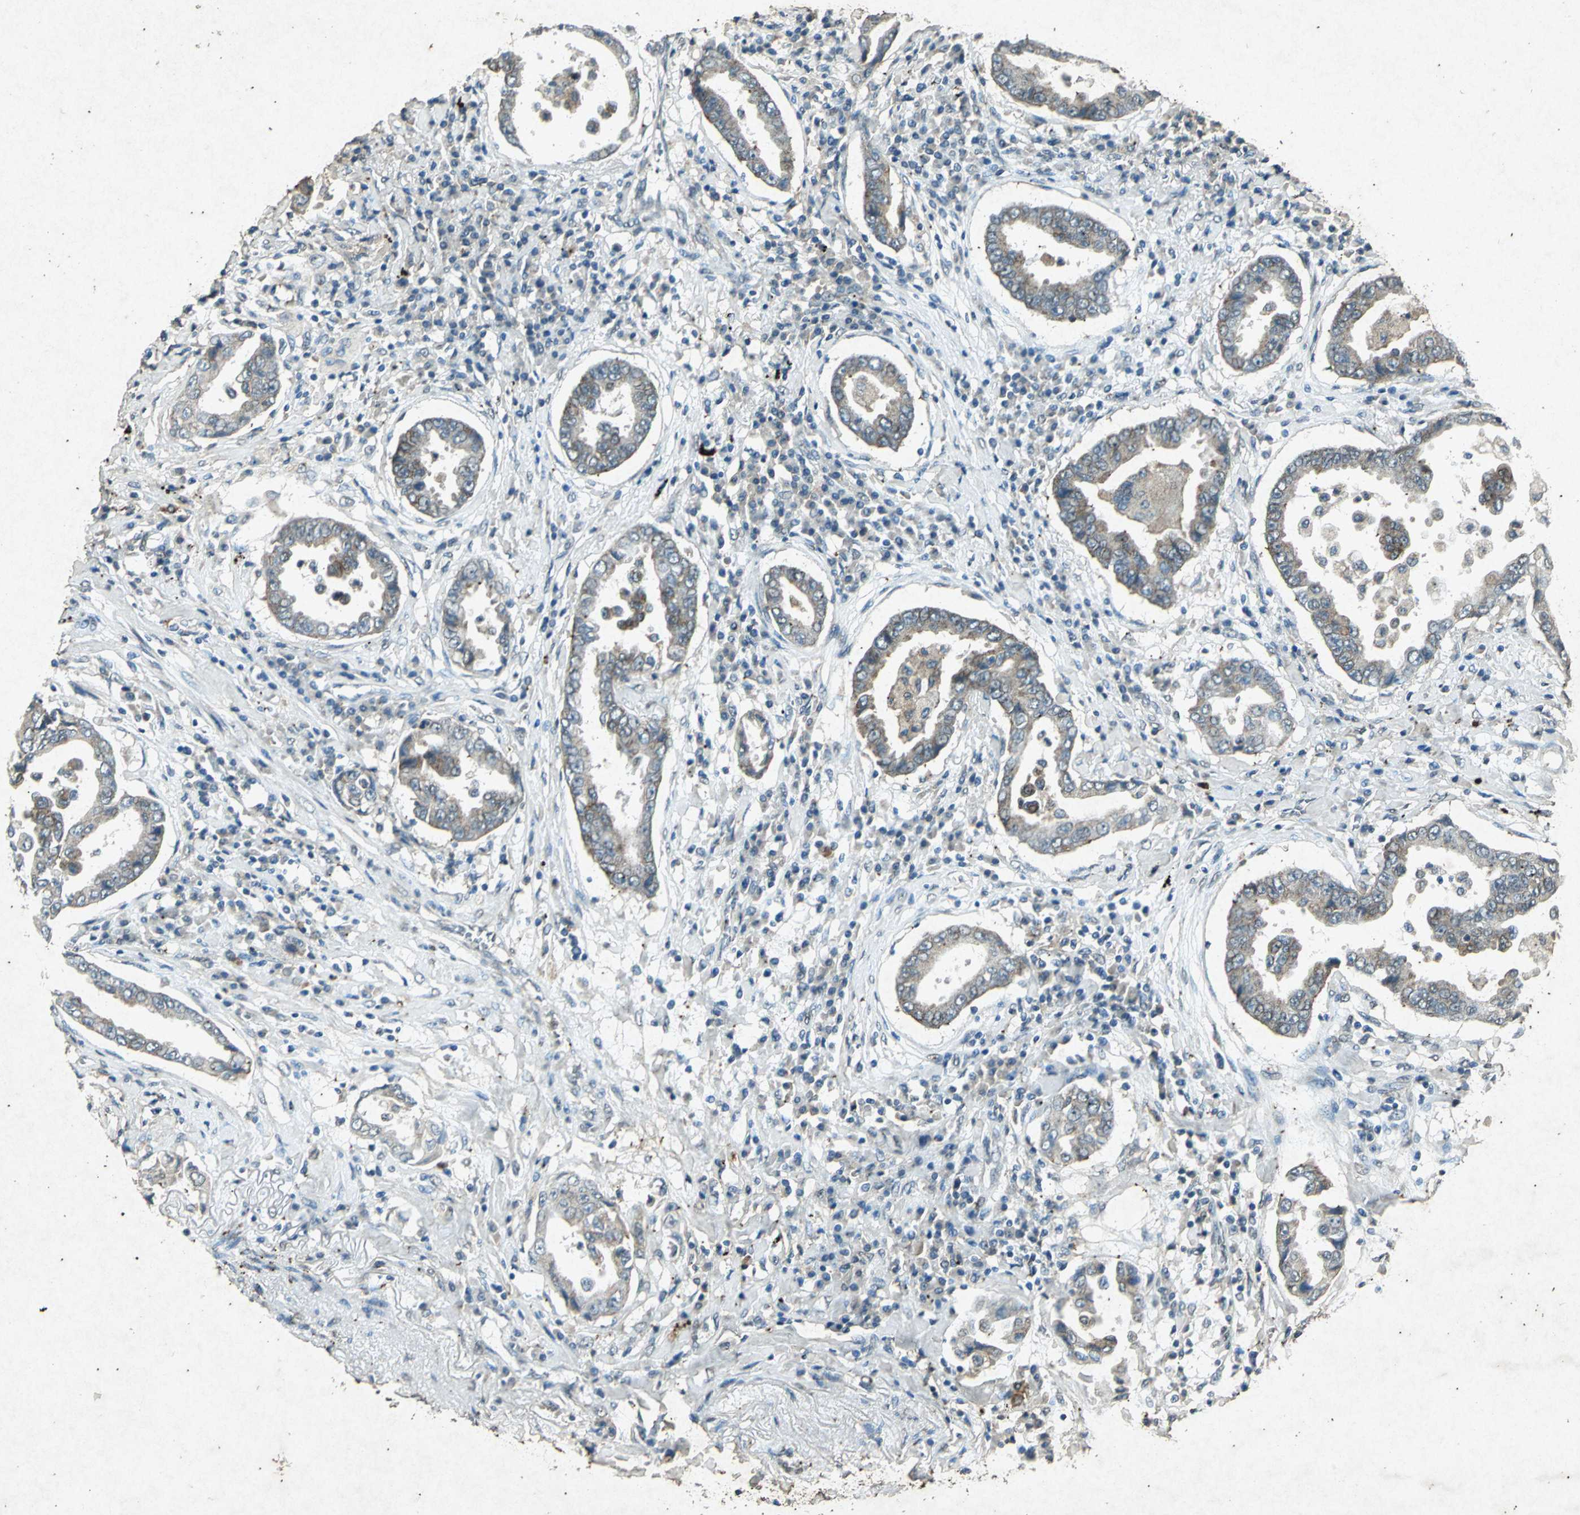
{"staining": {"intensity": "moderate", "quantity": "25%-75%", "location": "cytoplasmic/membranous"}, "tissue": "lung cancer", "cell_type": "Tumor cells", "image_type": "cancer", "snomed": [{"axis": "morphology", "description": "Normal tissue, NOS"}, {"axis": "morphology", "description": "Inflammation, NOS"}, {"axis": "morphology", "description": "Adenocarcinoma, NOS"}, {"axis": "topography", "description": "Lung"}], "caption": "Lung cancer (adenocarcinoma) stained with a brown dye displays moderate cytoplasmic/membranous positive staining in approximately 25%-75% of tumor cells.", "gene": "PSEN1", "patient": {"sex": "female", "age": 64}}